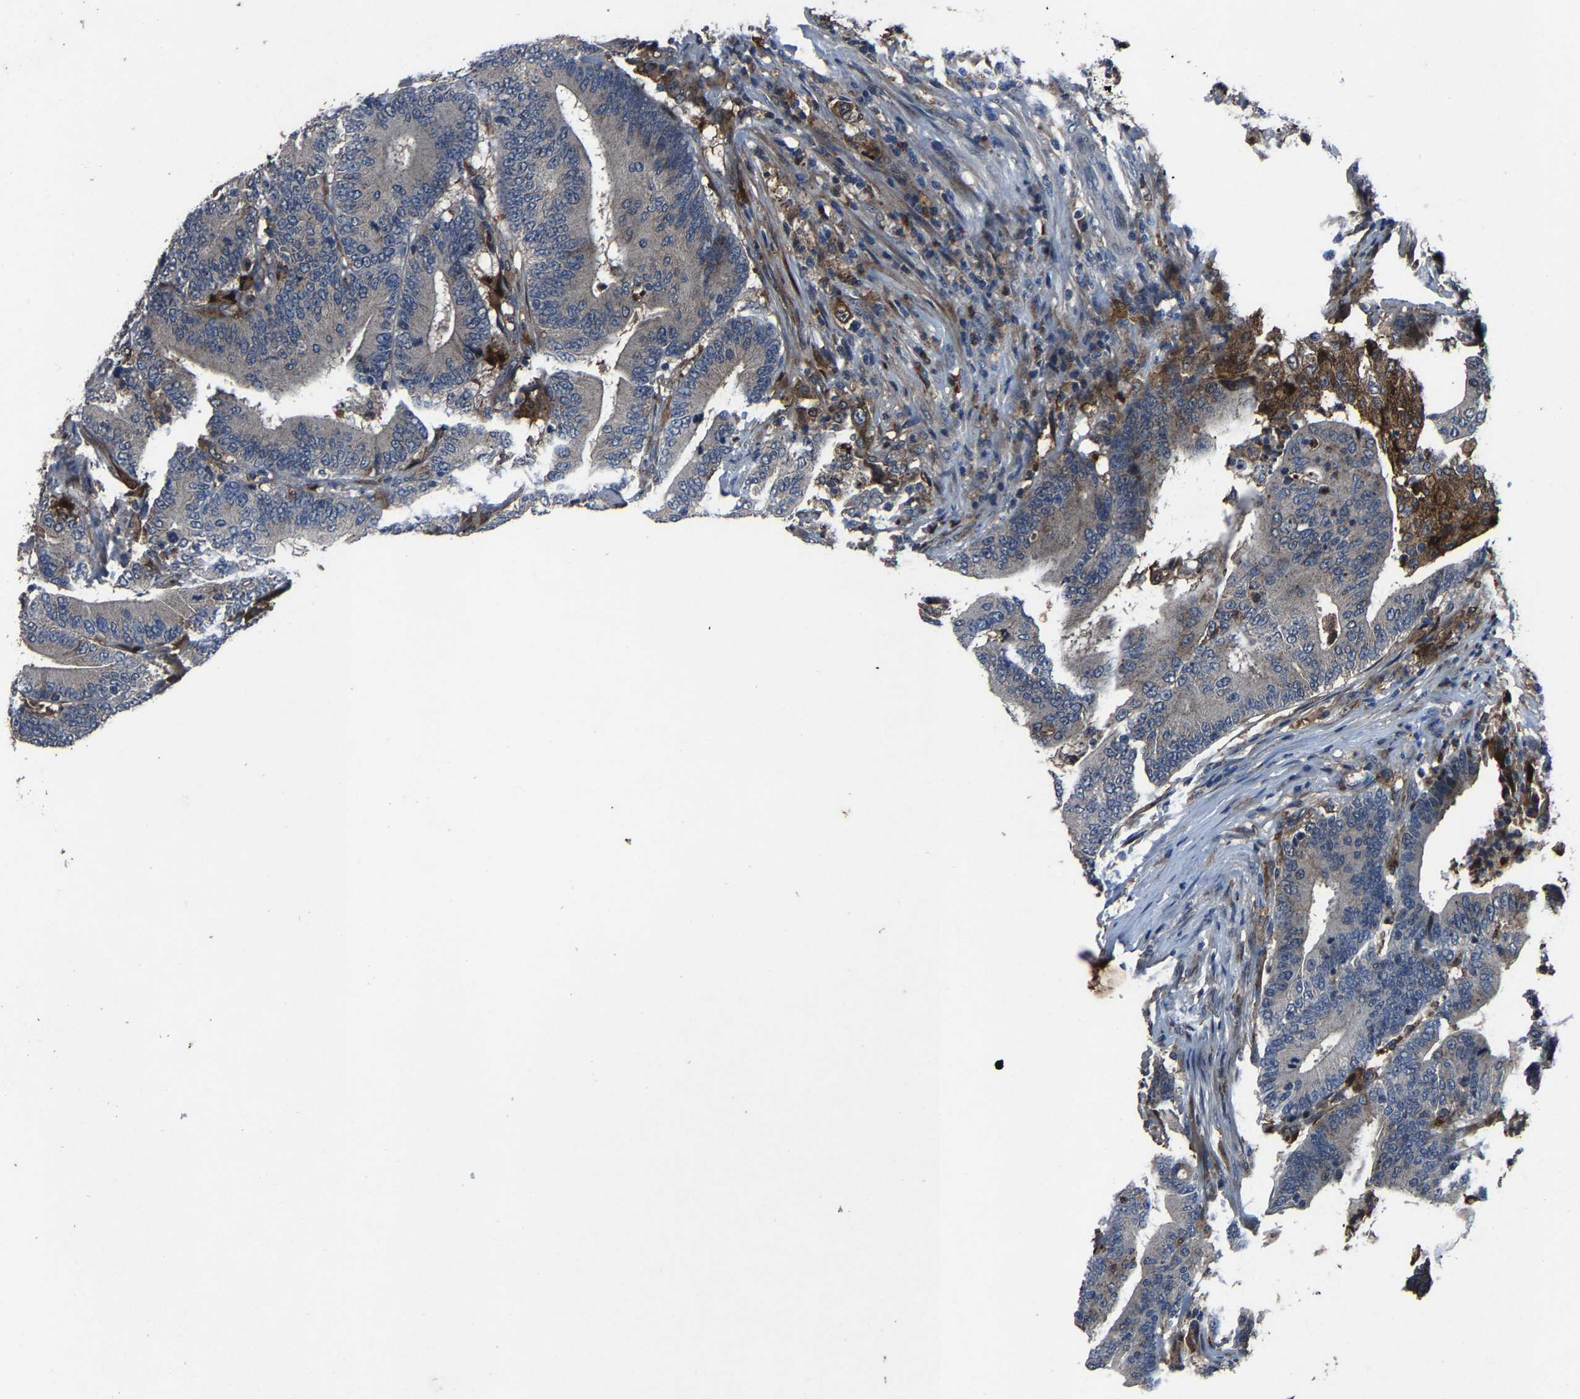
{"staining": {"intensity": "weak", "quantity": "25%-75%", "location": "cytoplasmic/membranous"}, "tissue": "colorectal cancer", "cell_type": "Tumor cells", "image_type": "cancer", "snomed": [{"axis": "morphology", "description": "Adenocarcinoma, NOS"}, {"axis": "topography", "description": "Colon"}], "caption": "Immunohistochemical staining of human colorectal cancer (adenocarcinoma) shows low levels of weak cytoplasmic/membranous staining in about 25%-75% of tumor cells. The protein of interest is shown in brown color, while the nuclei are stained blue.", "gene": "PCNX2", "patient": {"sex": "female", "age": 66}}